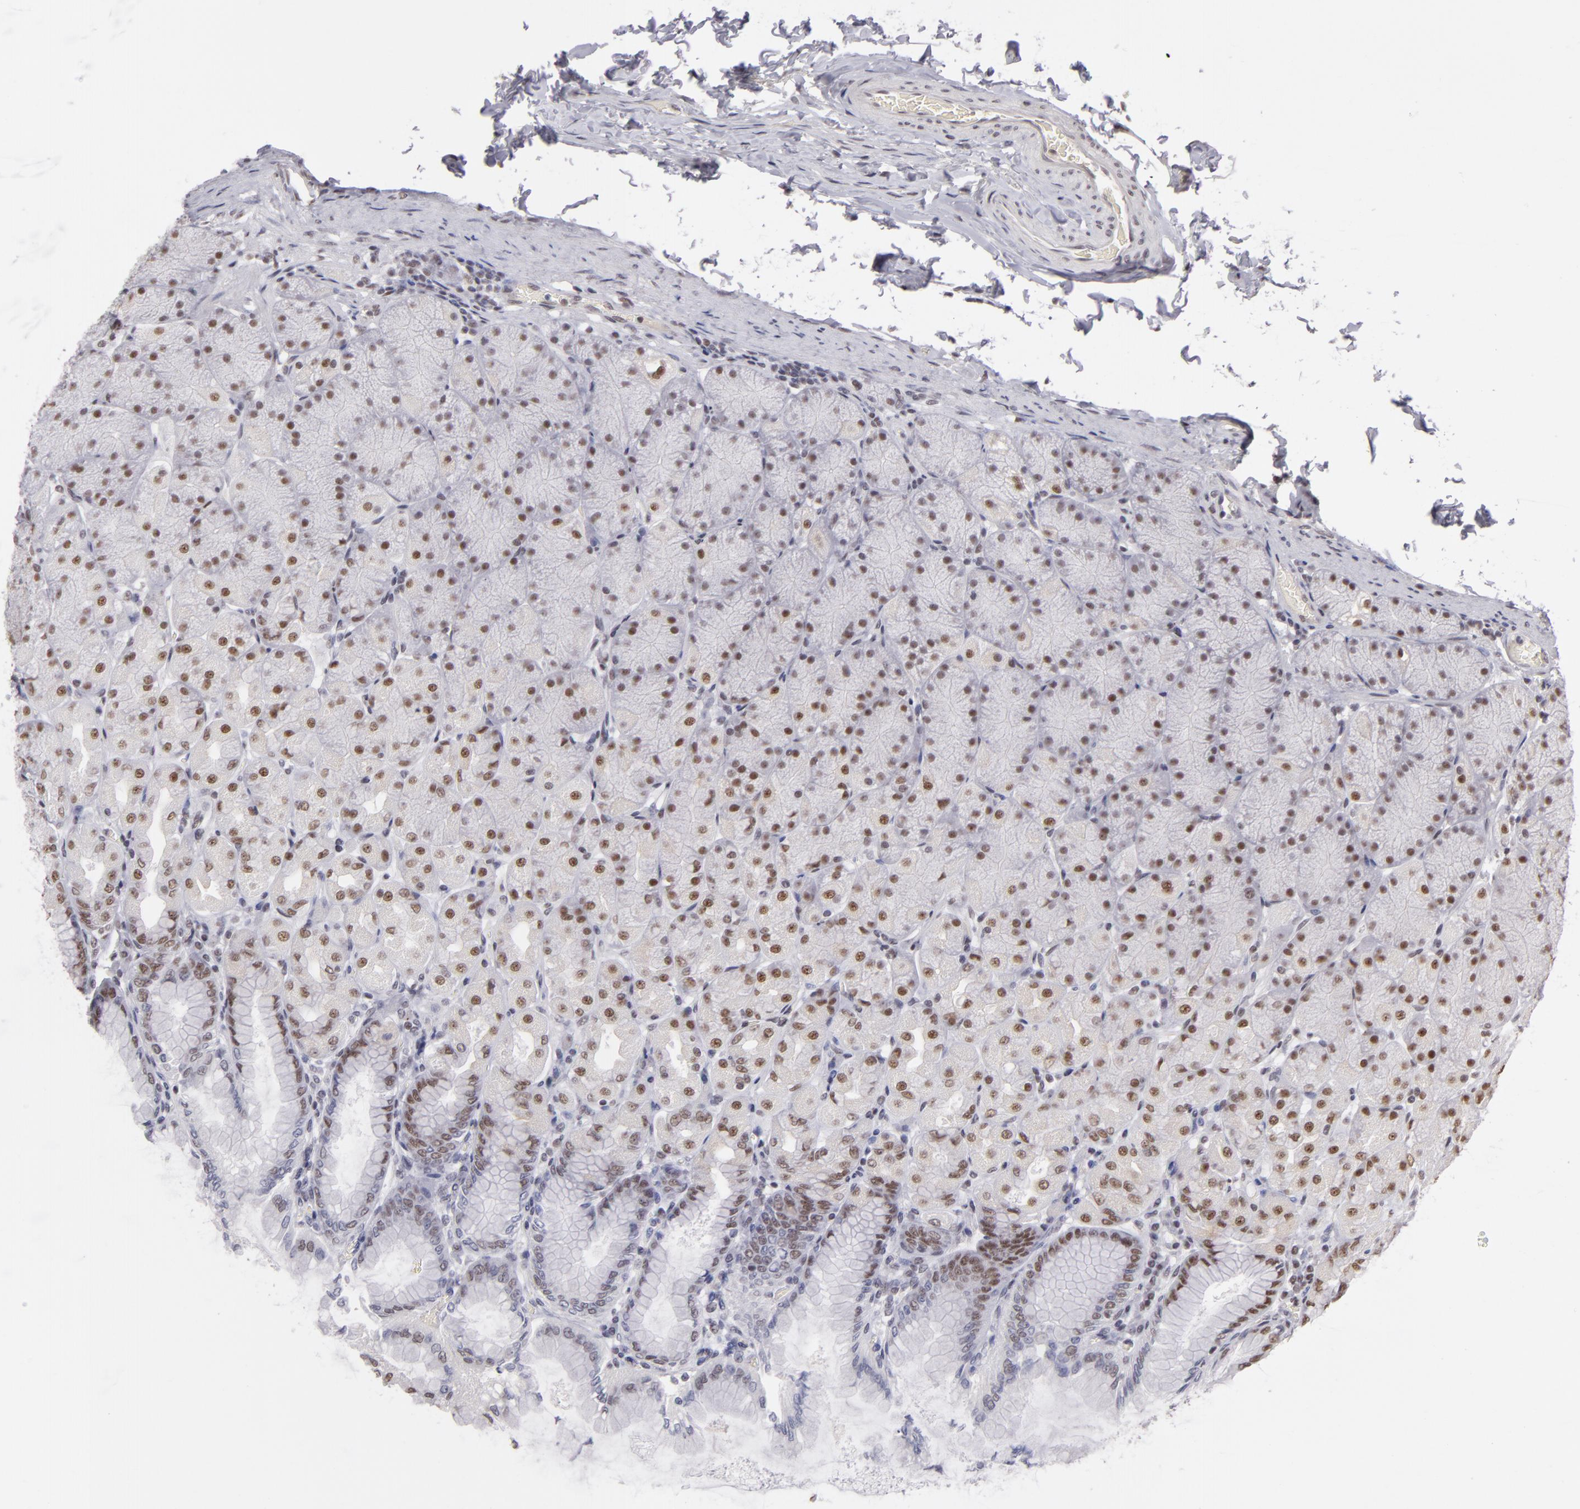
{"staining": {"intensity": "moderate", "quantity": ">75%", "location": "nuclear"}, "tissue": "stomach", "cell_type": "Glandular cells", "image_type": "normal", "snomed": [{"axis": "morphology", "description": "Normal tissue, NOS"}, {"axis": "topography", "description": "Stomach, upper"}], "caption": "This is a photomicrograph of immunohistochemistry (IHC) staining of benign stomach, which shows moderate positivity in the nuclear of glandular cells.", "gene": "INTS6", "patient": {"sex": "female", "age": 56}}